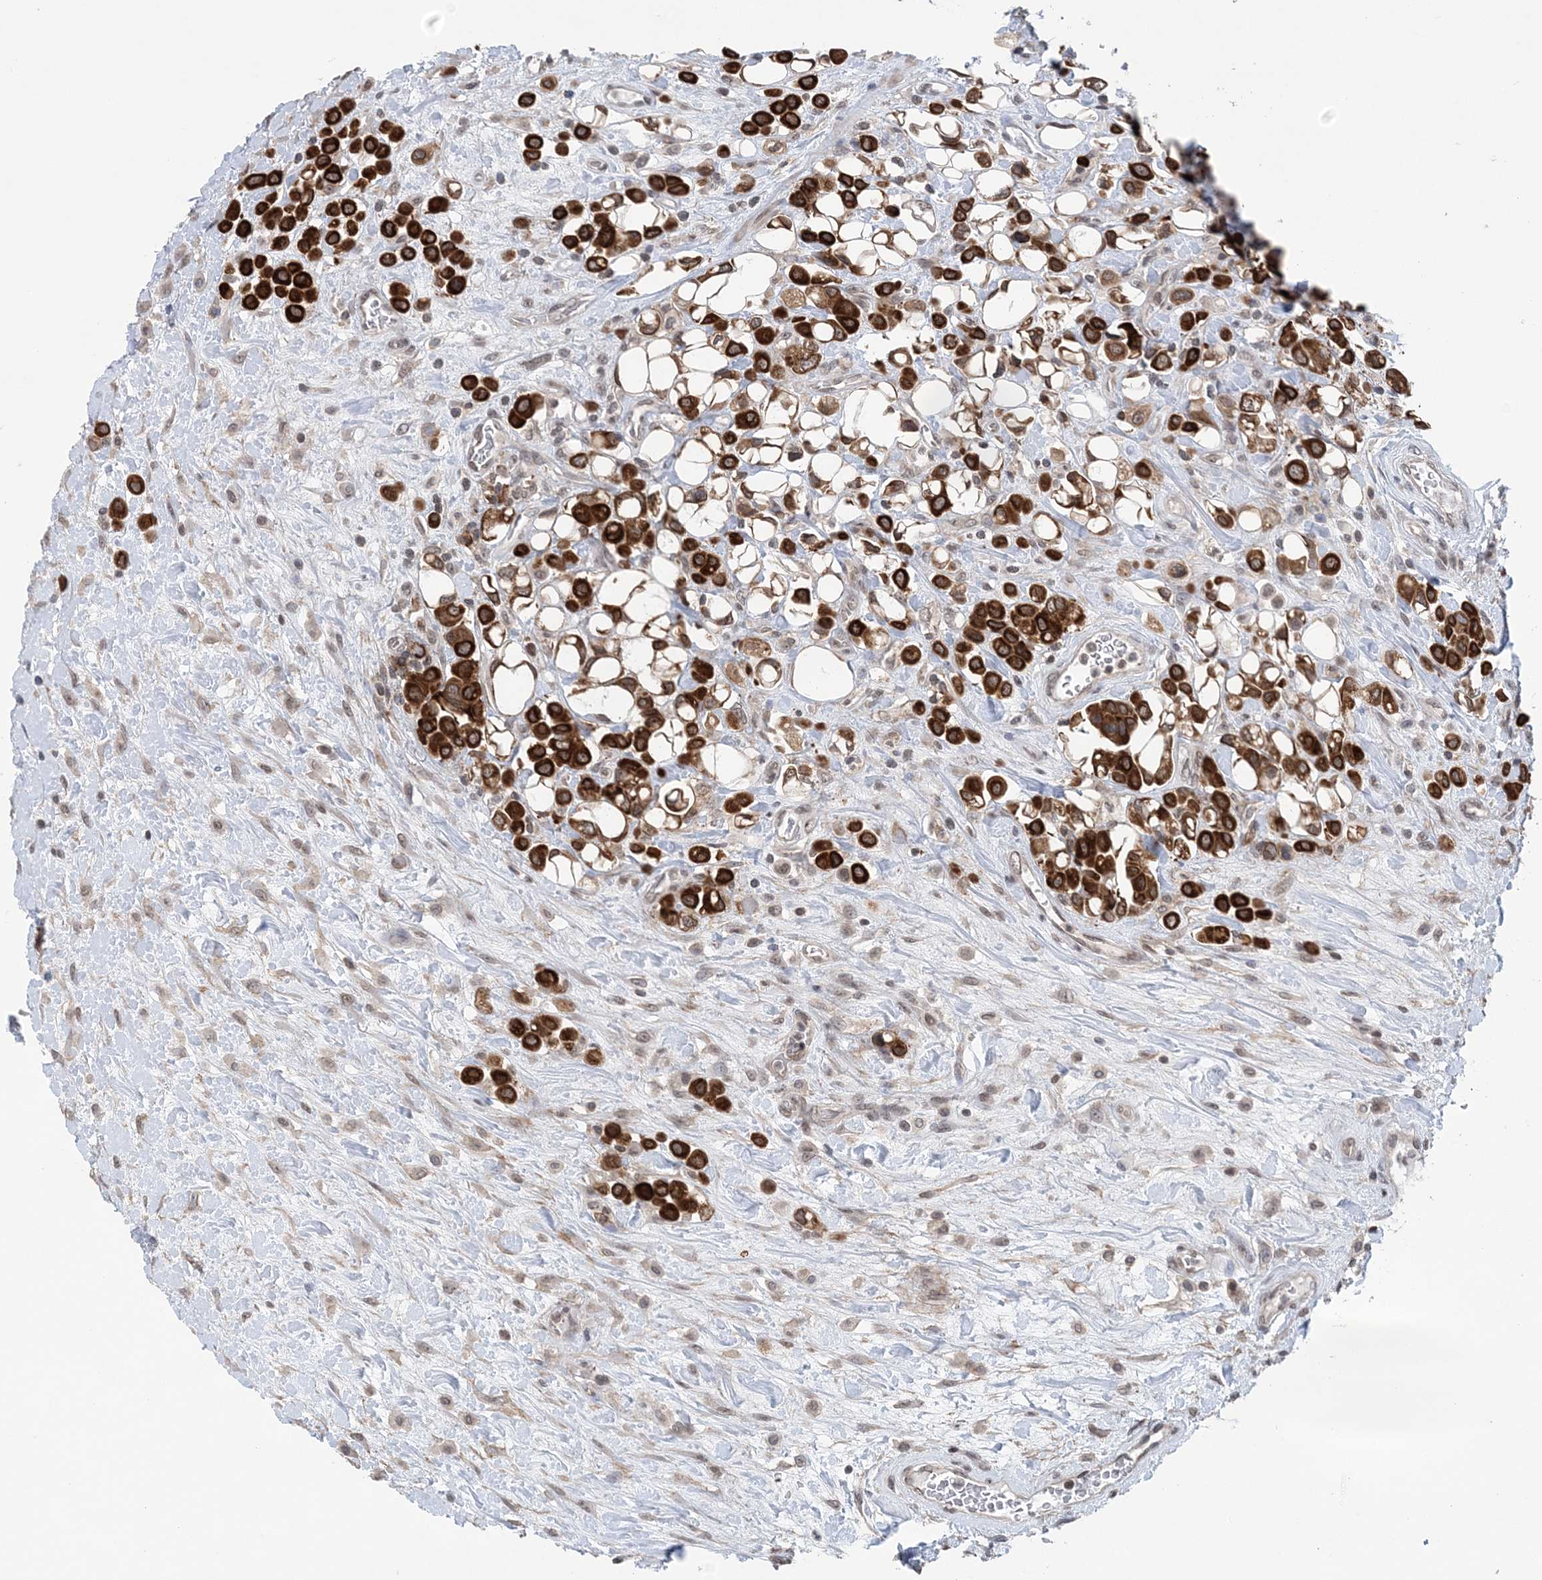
{"staining": {"intensity": "strong", "quantity": ">75%", "location": "cytoplasmic/membranous"}, "tissue": "urothelial cancer", "cell_type": "Tumor cells", "image_type": "cancer", "snomed": [{"axis": "morphology", "description": "Urothelial carcinoma, High grade"}, {"axis": "topography", "description": "Urinary bladder"}], "caption": "Tumor cells reveal high levels of strong cytoplasmic/membranous staining in about >75% of cells in human urothelial cancer. Nuclei are stained in blue.", "gene": "CCDC152", "patient": {"sex": "male", "age": 50}}